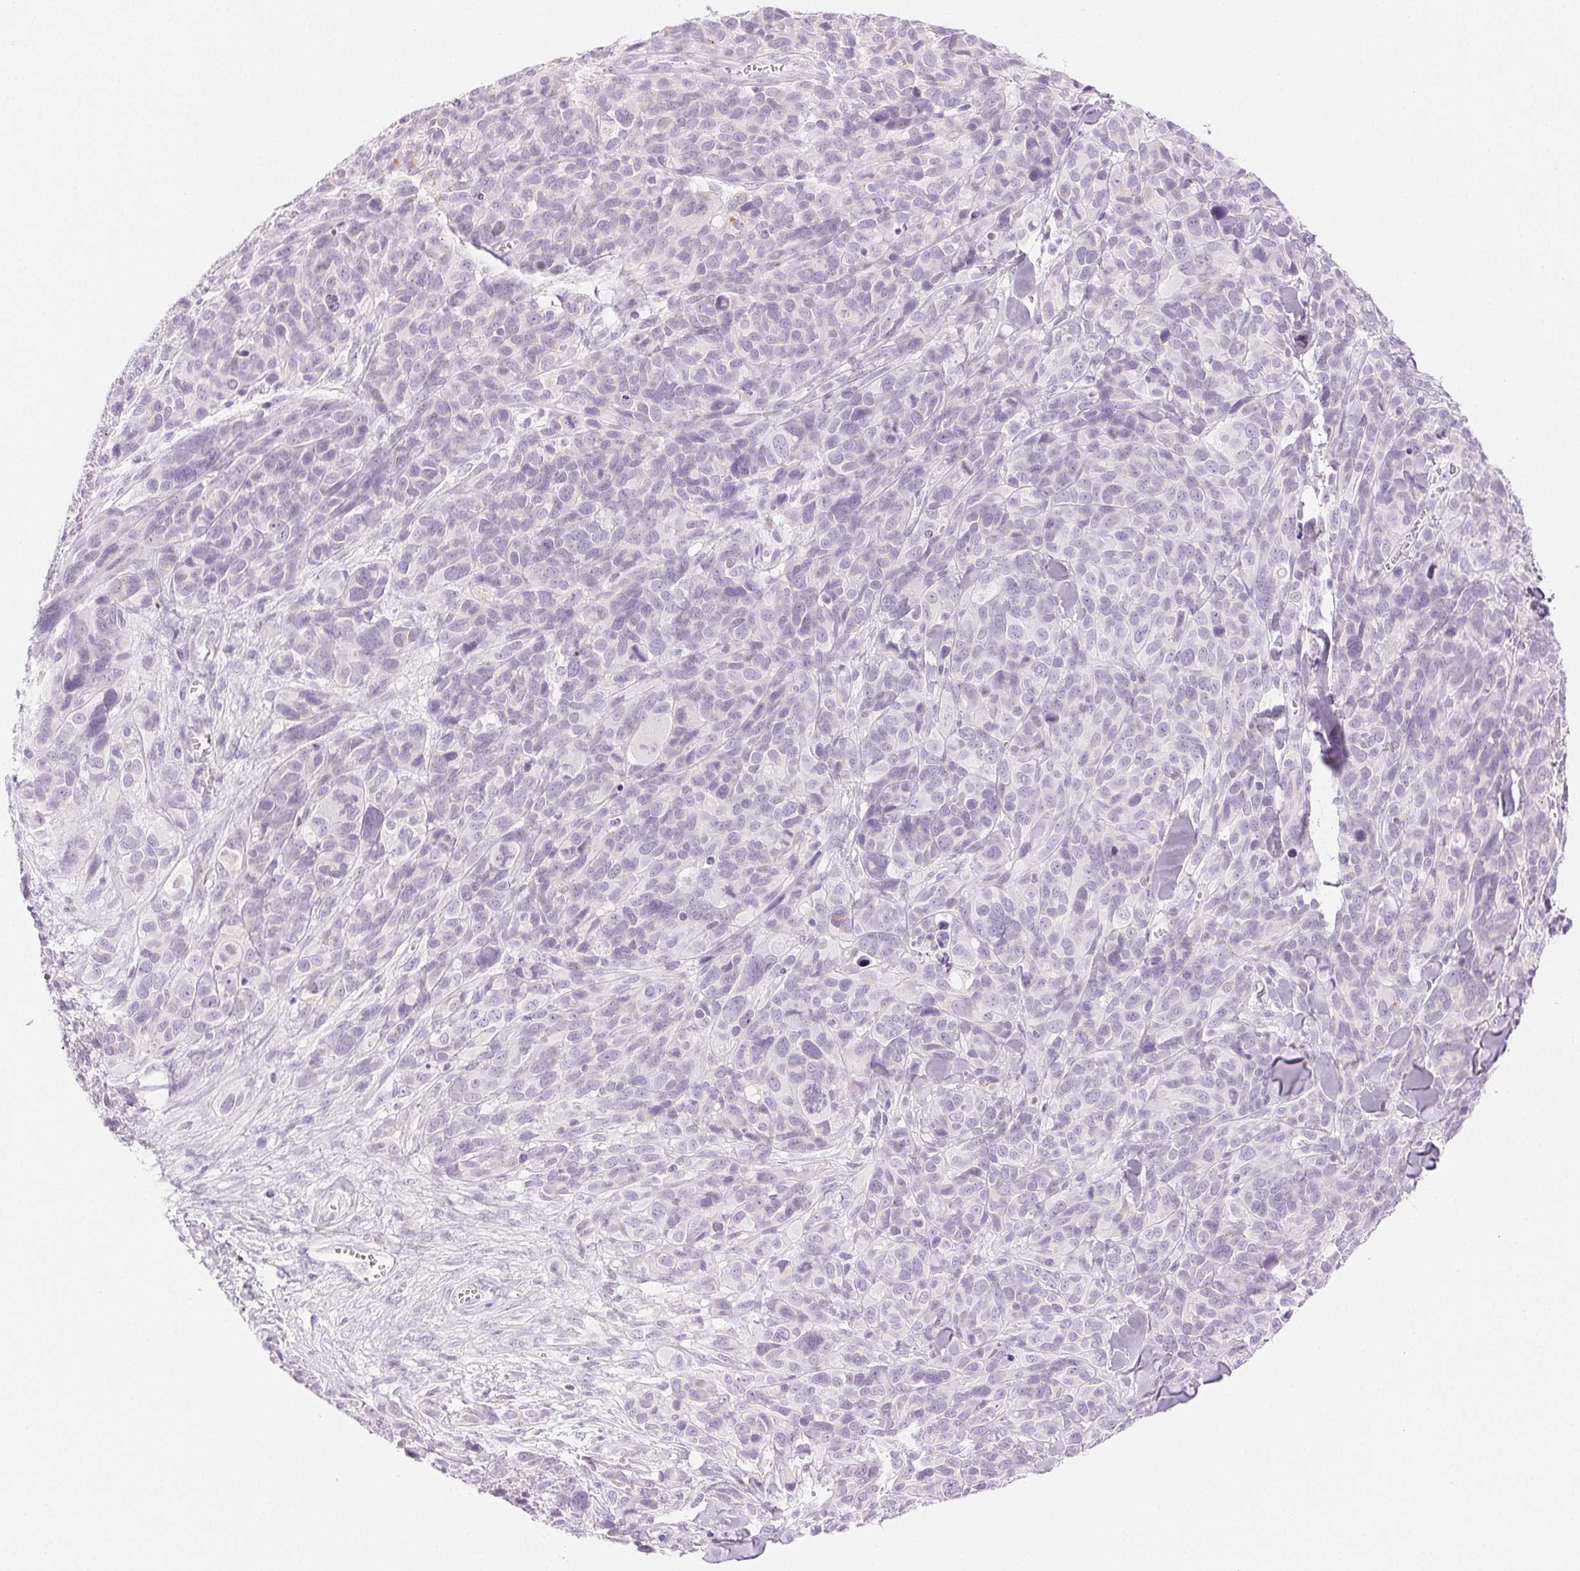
{"staining": {"intensity": "negative", "quantity": "none", "location": "none"}, "tissue": "melanoma", "cell_type": "Tumor cells", "image_type": "cancer", "snomed": [{"axis": "morphology", "description": "Malignant melanoma, NOS"}, {"axis": "topography", "description": "Skin"}], "caption": "IHC histopathology image of neoplastic tissue: human malignant melanoma stained with DAB (3,3'-diaminobenzidine) shows no significant protein staining in tumor cells.", "gene": "SLC5A2", "patient": {"sex": "male", "age": 51}}